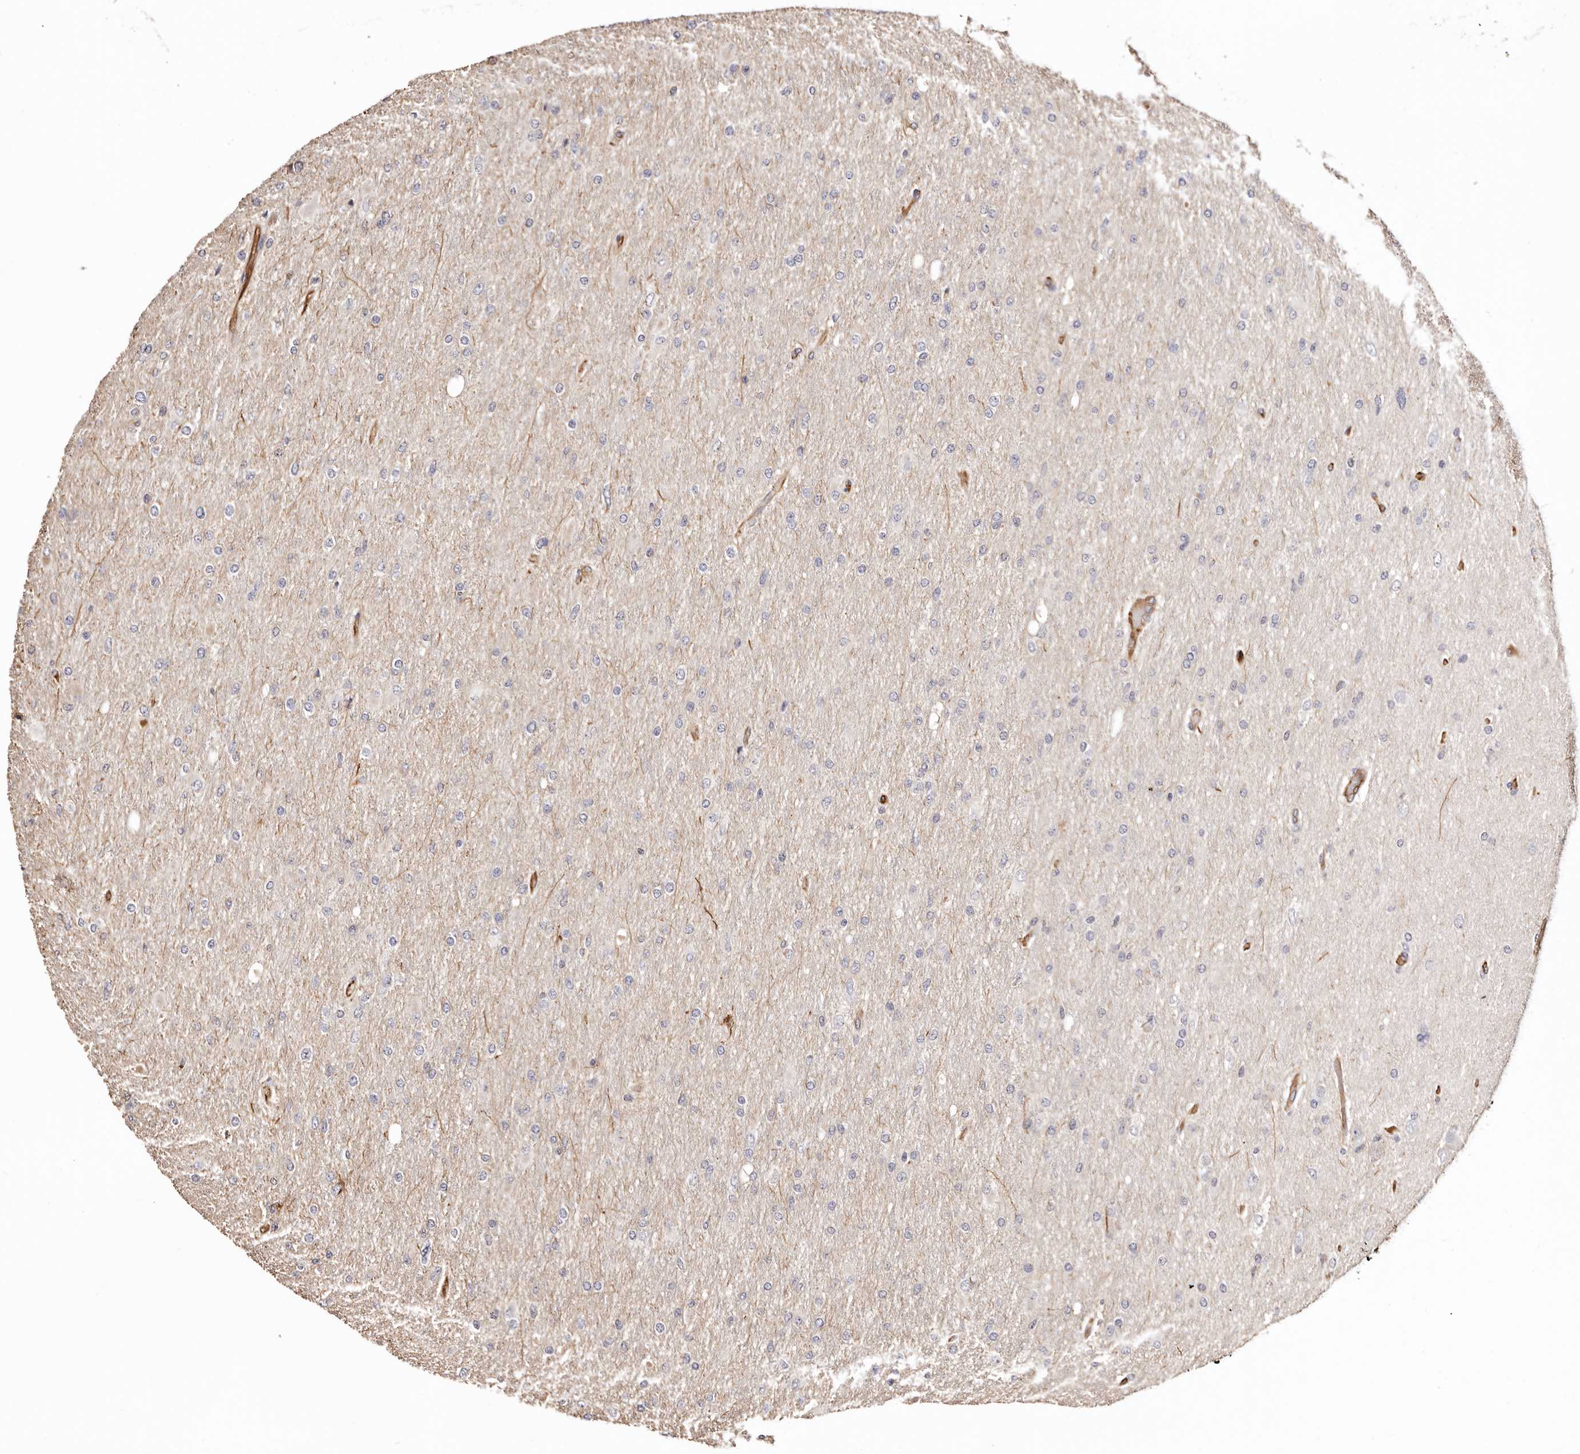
{"staining": {"intensity": "negative", "quantity": "none", "location": "none"}, "tissue": "glioma", "cell_type": "Tumor cells", "image_type": "cancer", "snomed": [{"axis": "morphology", "description": "Glioma, malignant, High grade"}, {"axis": "topography", "description": "Cerebral cortex"}], "caption": "This micrograph is of glioma stained with immunohistochemistry to label a protein in brown with the nuclei are counter-stained blue. There is no staining in tumor cells.", "gene": "ZNF557", "patient": {"sex": "female", "age": 36}}